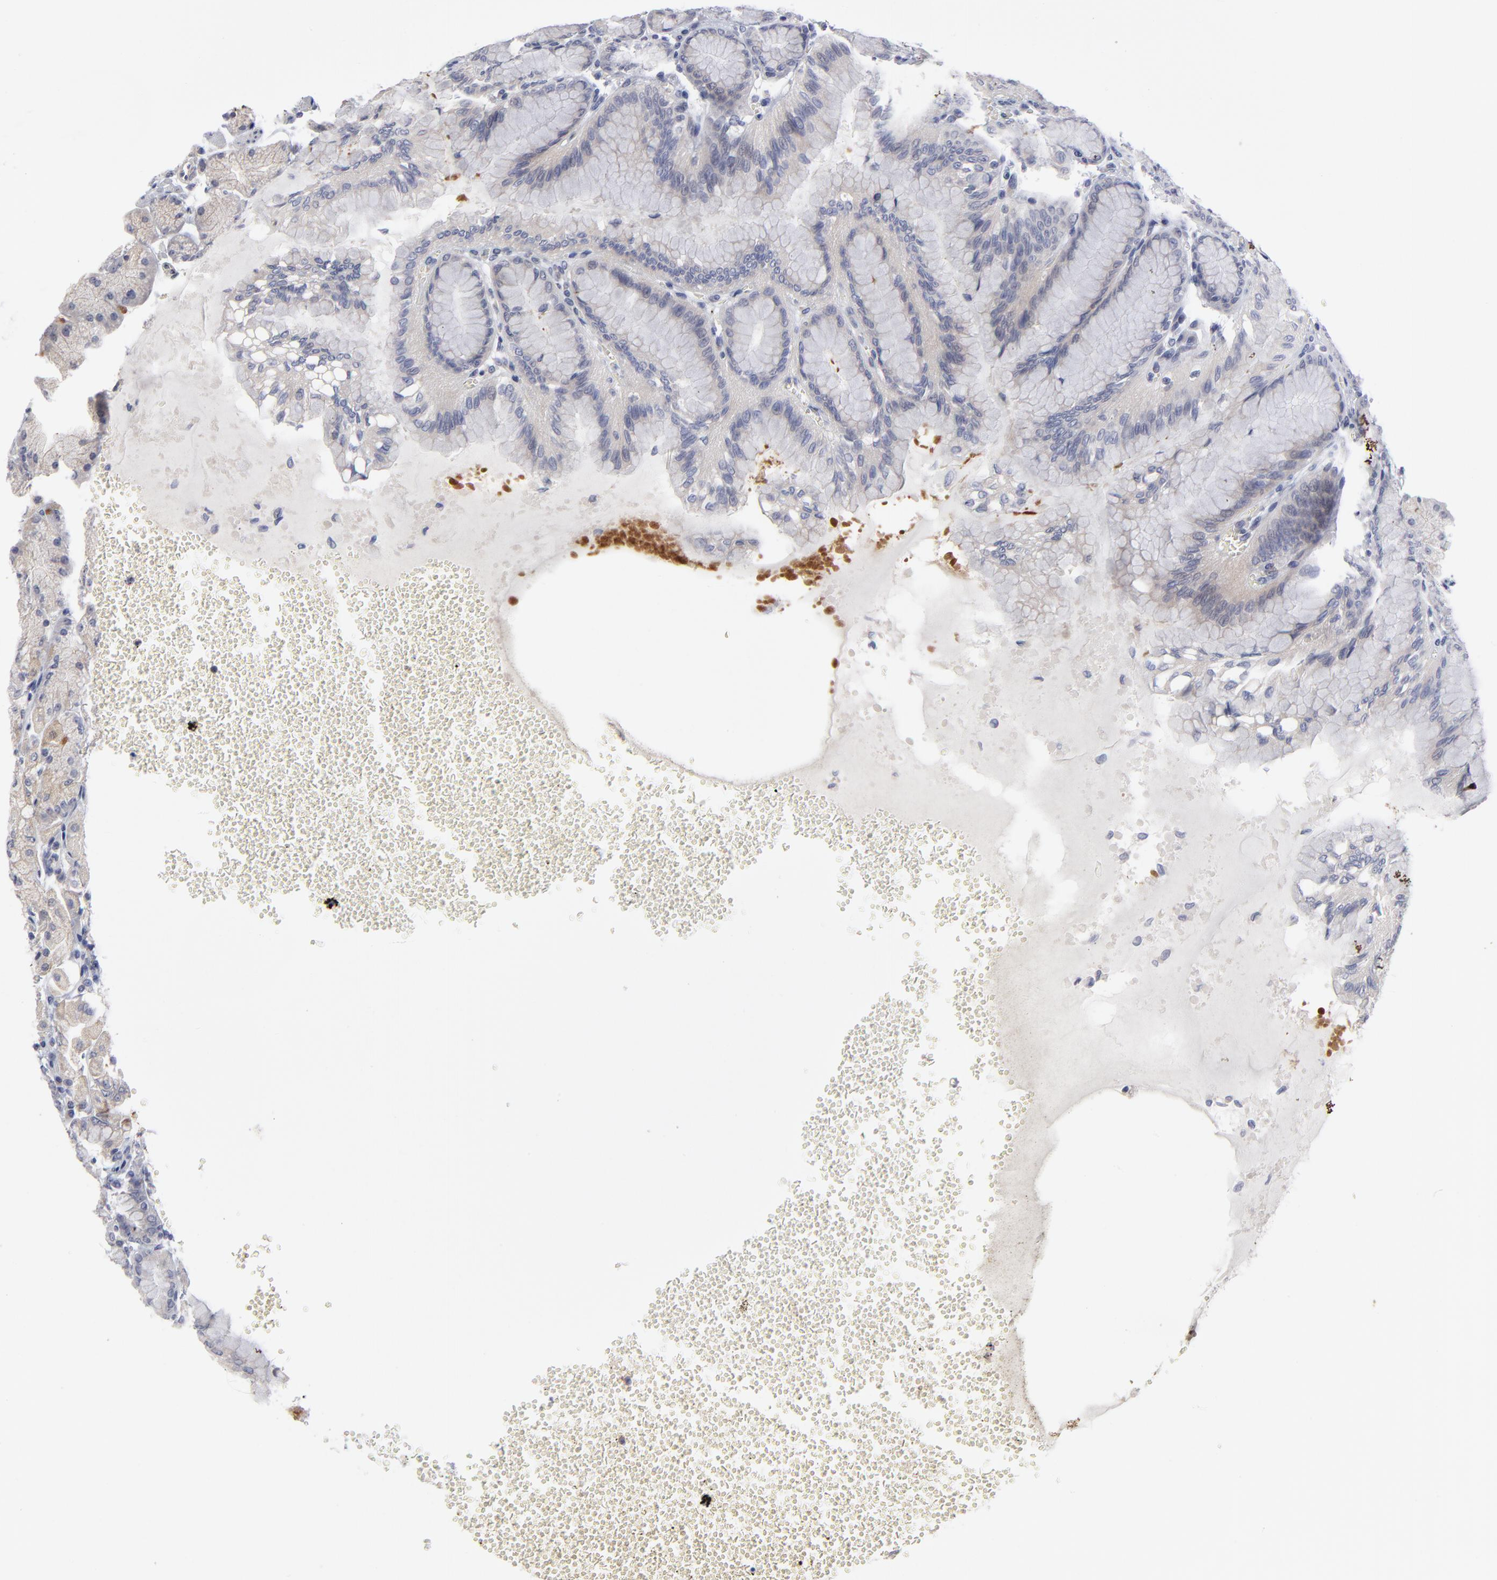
{"staining": {"intensity": "weak", "quantity": "25%-75%", "location": "cytoplasmic/membranous"}, "tissue": "stomach", "cell_type": "Glandular cells", "image_type": "normal", "snomed": [{"axis": "morphology", "description": "Normal tissue, NOS"}, {"axis": "topography", "description": "Stomach"}, {"axis": "topography", "description": "Stomach, lower"}], "caption": "Normal stomach shows weak cytoplasmic/membranous staining in approximately 25%-75% of glandular cells.", "gene": "MAGEA10", "patient": {"sex": "male", "age": 76}}